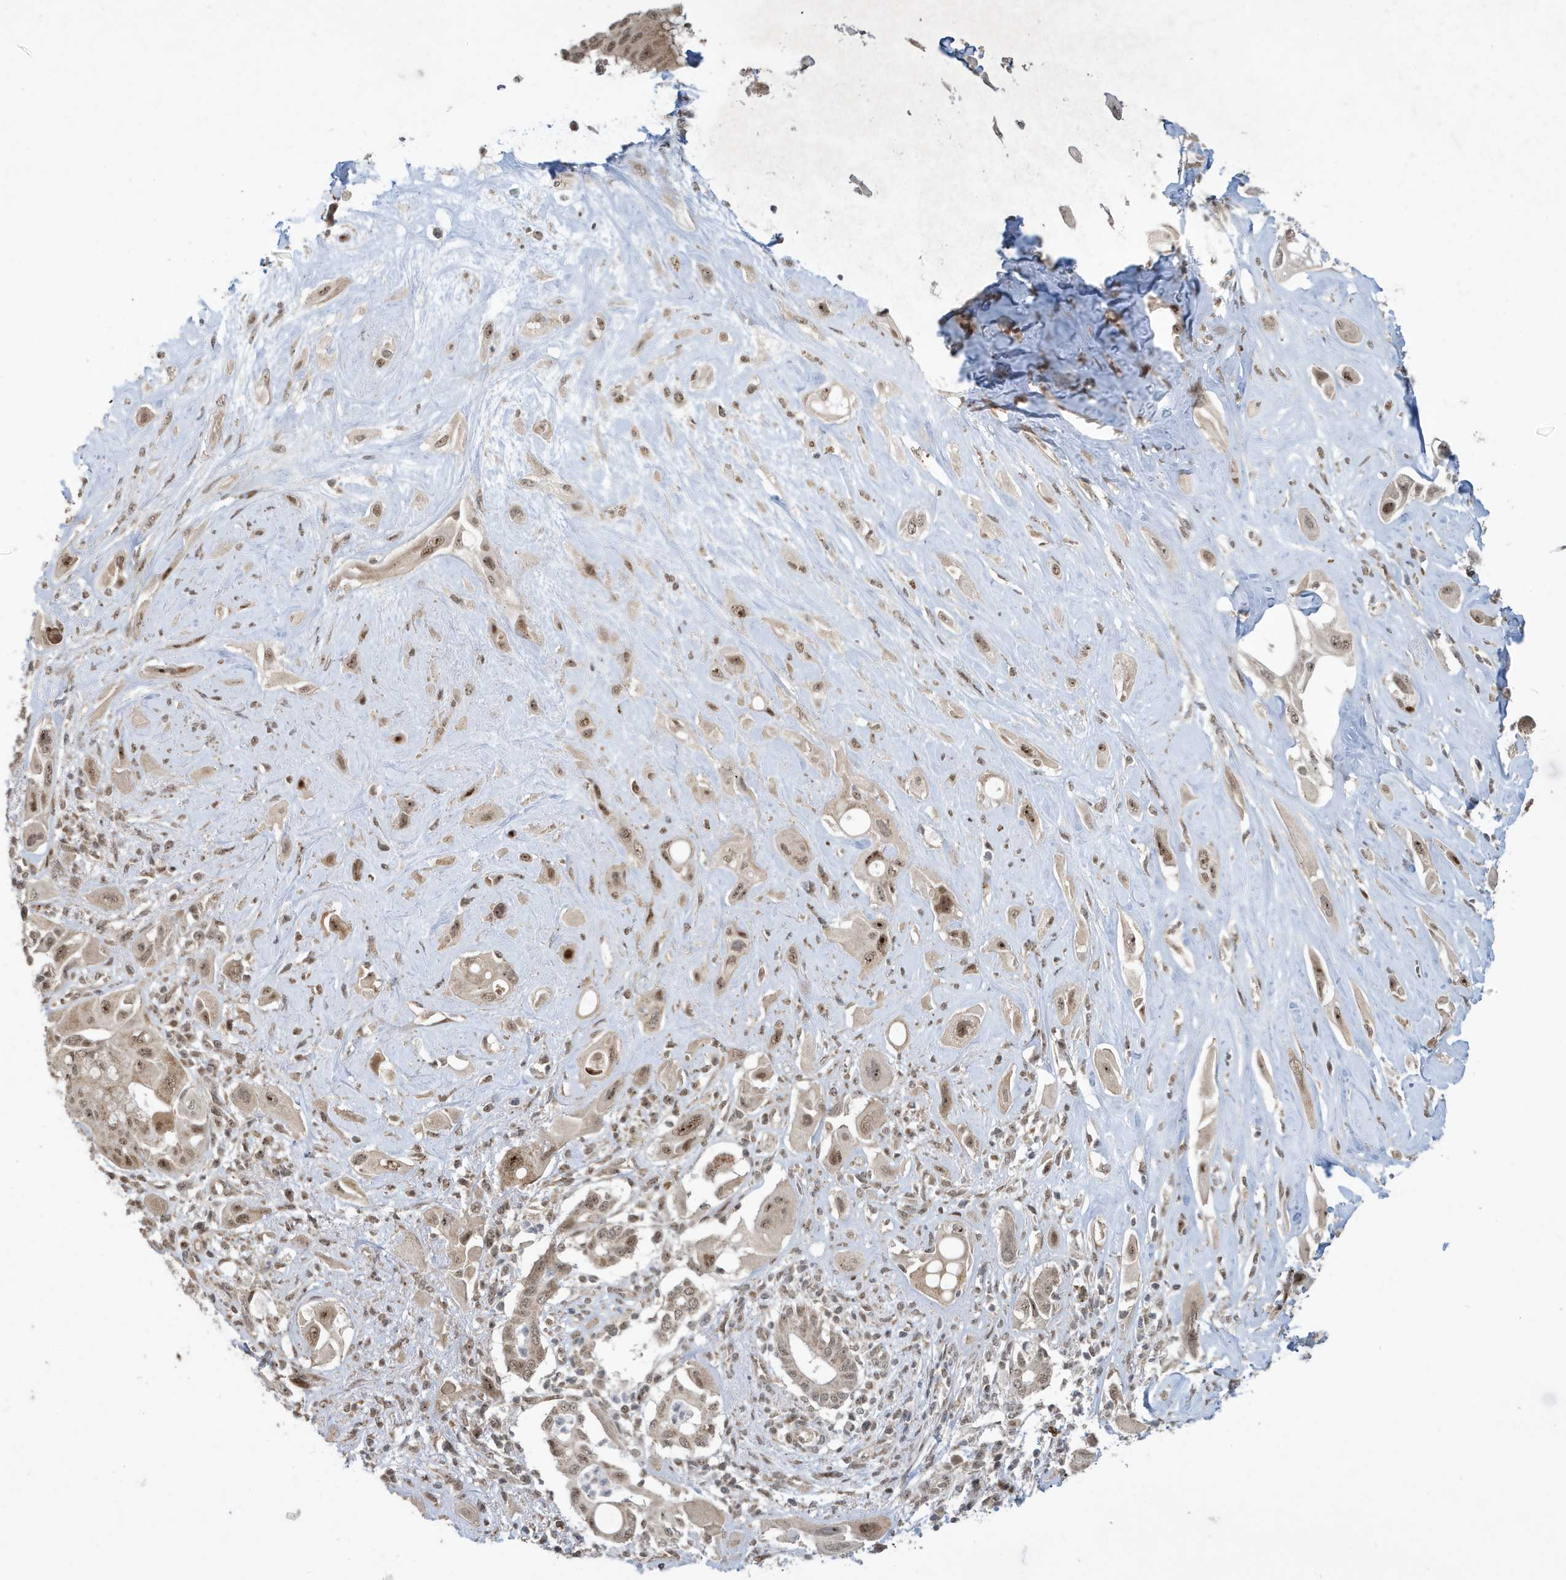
{"staining": {"intensity": "weak", "quantity": ">75%", "location": "cytoplasmic/membranous,nuclear"}, "tissue": "pancreatic cancer", "cell_type": "Tumor cells", "image_type": "cancer", "snomed": [{"axis": "morphology", "description": "Adenocarcinoma, NOS"}, {"axis": "topography", "description": "Pancreas"}], "caption": "IHC photomicrograph of human pancreatic cancer stained for a protein (brown), which reveals low levels of weak cytoplasmic/membranous and nuclear positivity in about >75% of tumor cells.", "gene": "FAM9B", "patient": {"sex": "male", "age": 68}}